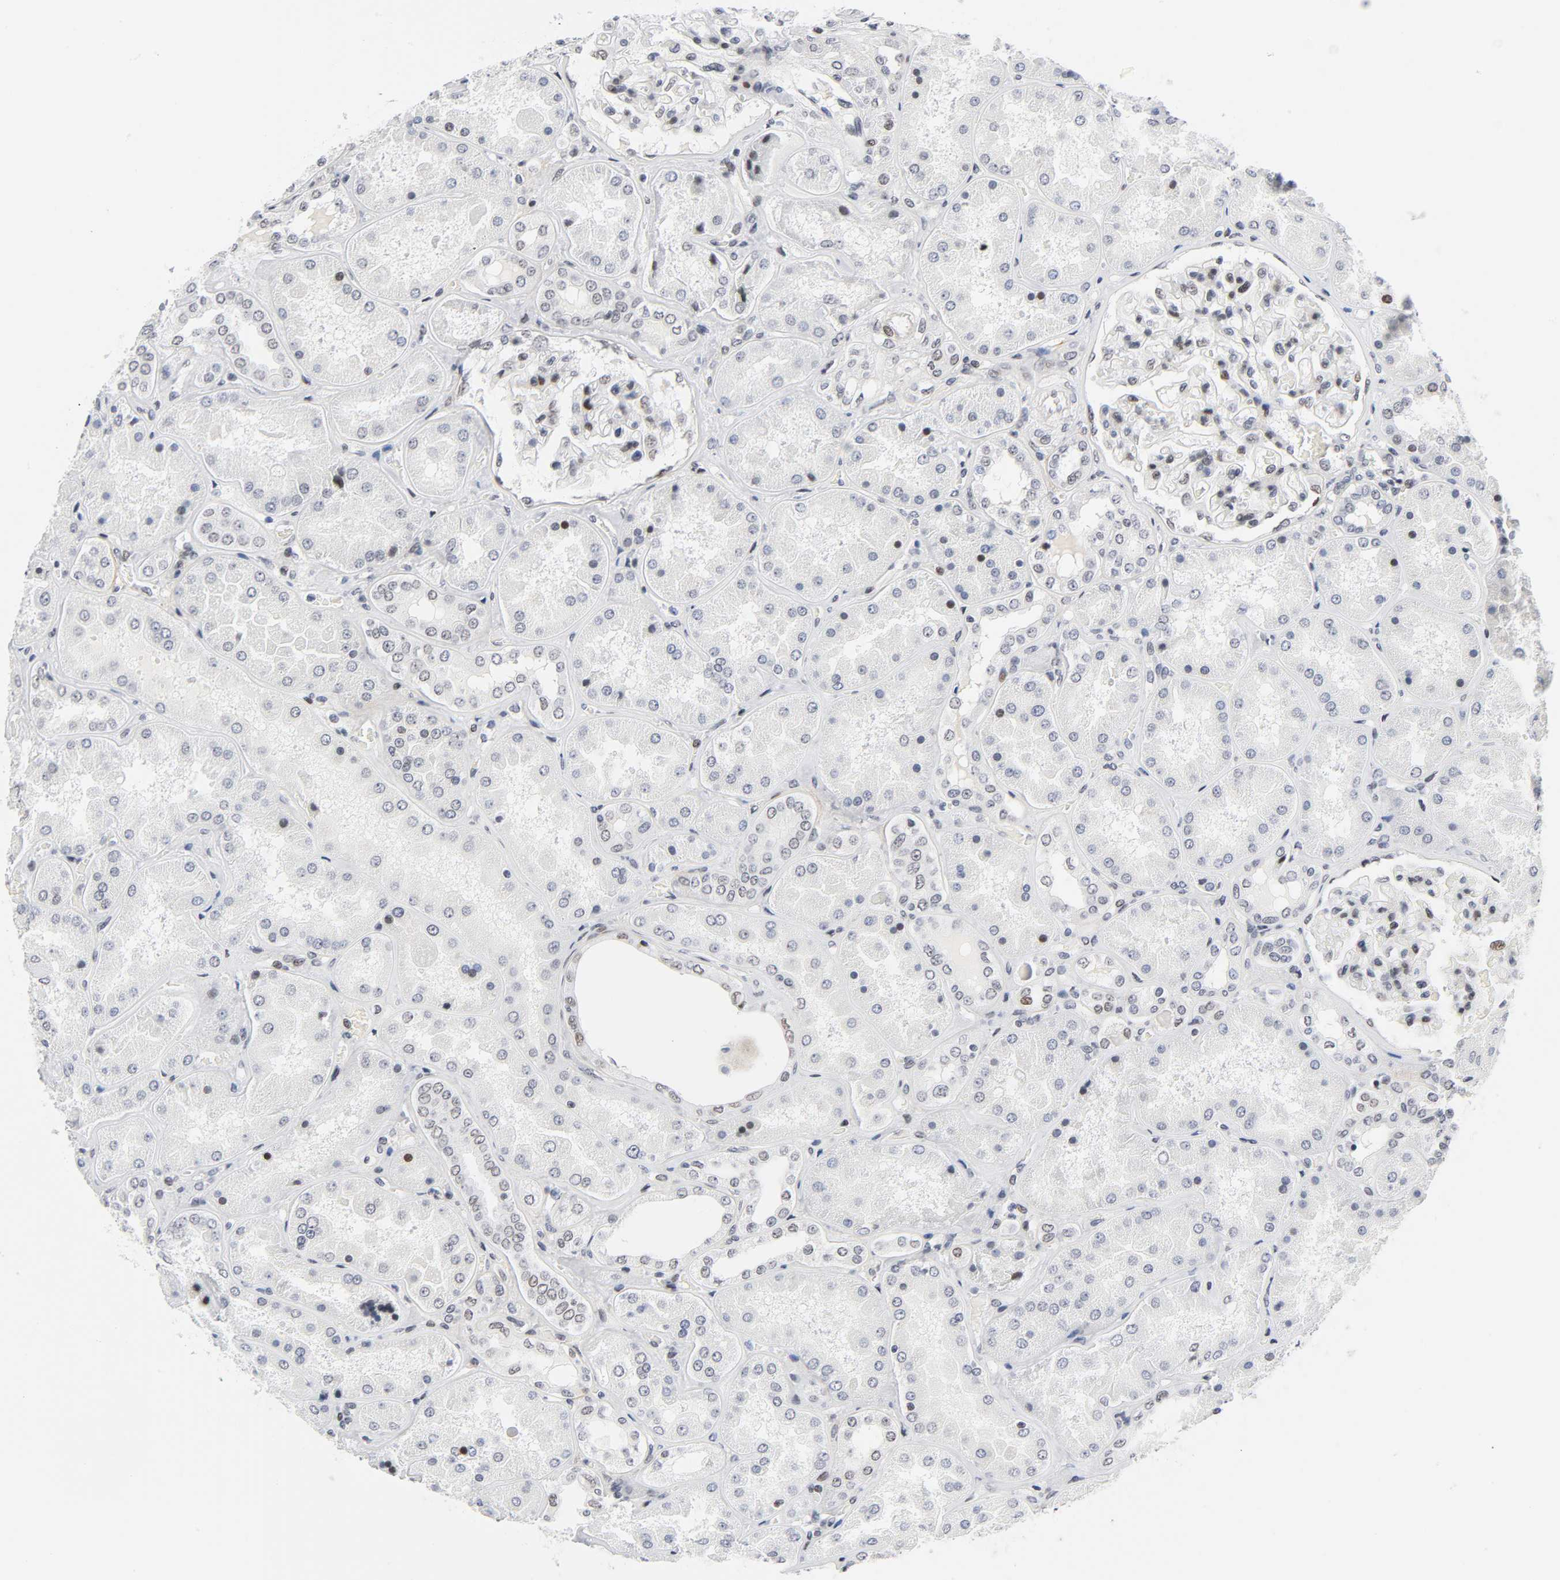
{"staining": {"intensity": "moderate", "quantity": "25%-75%", "location": "nuclear"}, "tissue": "kidney", "cell_type": "Cells in glomeruli", "image_type": "normal", "snomed": [{"axis": "morphology", "description": "Normal tissue, NOS"}, {"axis": "topography", "description": "Kidney"}], "caption": "The photomicrograph displays a brown stain indicating the presence of a protein in the nuclear of cells in glomeruli in kidney. The protein of interest is shown in brown color, while the nuclei are stained blue.", "gene": "DIDO1", "patient": {"sex": "female", "age": 56}}